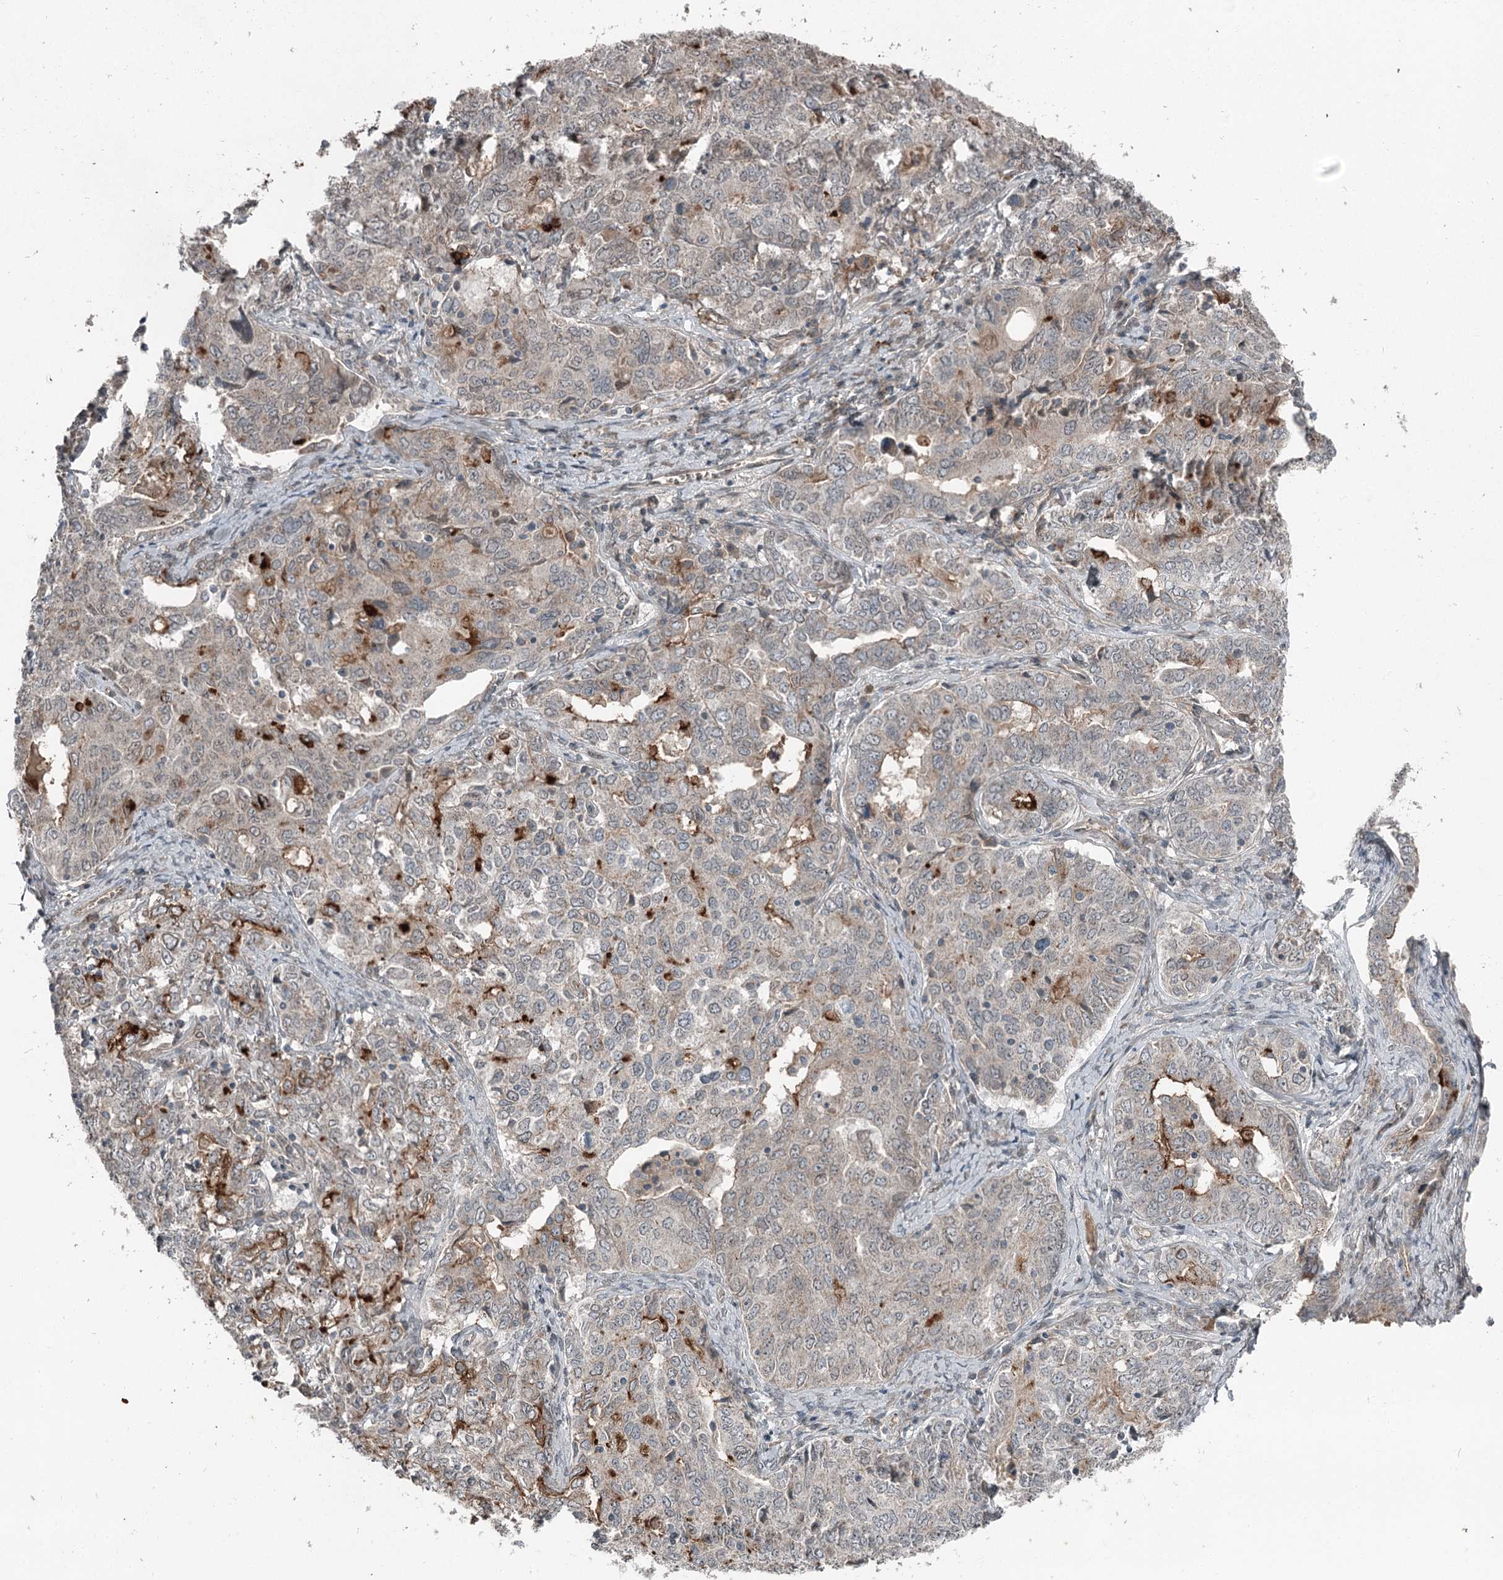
{"staining": {"intensity": "moderate", "quantity": "<25%", "location": "cytoplasmic/membranous"}, "tissue": "ovarian cancer", "cell_type": "Tumor cells", "image_type": "cancer", "snomed": [{"axis": "morphology", "description": "Carcinoma, endometroid"}, {"axis": "topography", "description": "Ovary"}], "caption": "Immunohistochemistry of ovarian cancer shows low levels of moderate cytoplasmic/membranous positivity in about <25% of tumor cells.", "gene": "SLC39A8", "patient": {"sex": "female", "age": 62}}